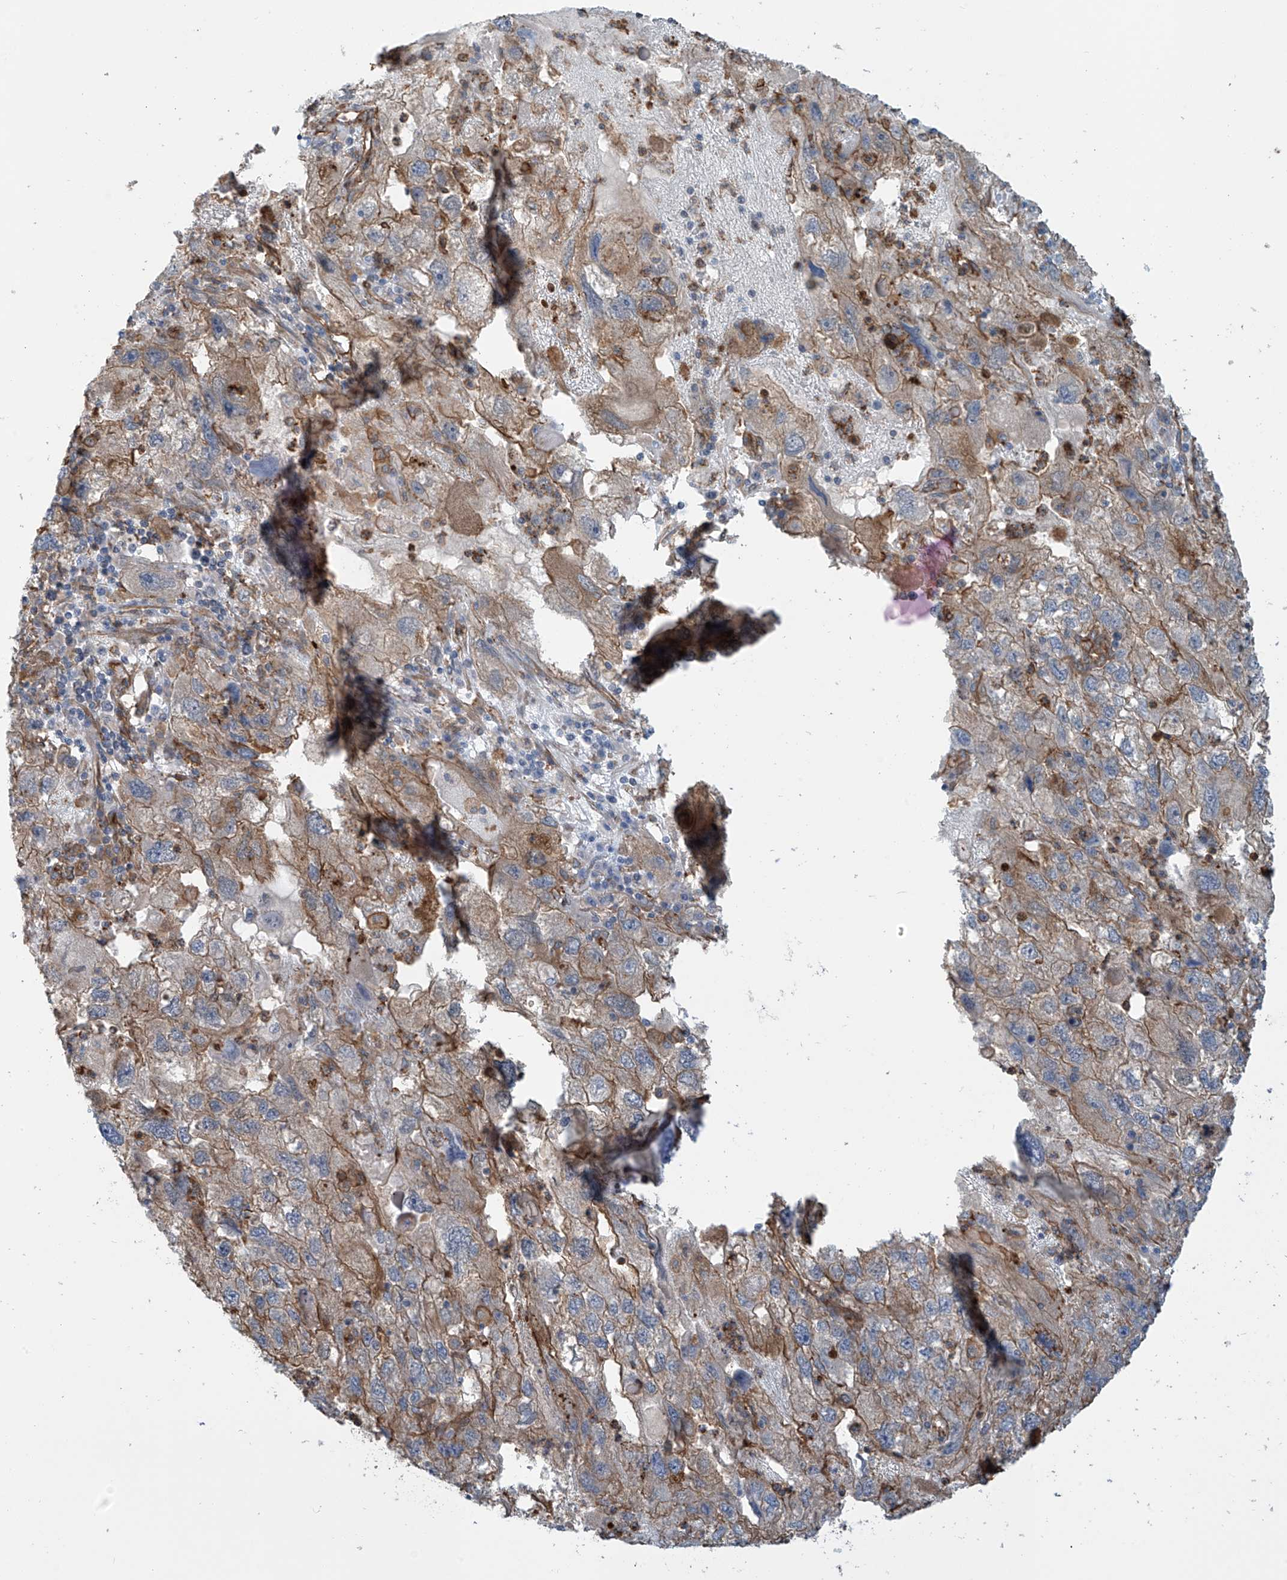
{"staining": {"intensity": "weak", "quantity": "25%-75%", "location": "cytoplasmic/membranous"}, "tissue": "endometrial cancer", "cell_type": "Tumor cells", "image_type": "cancer", "snomed": [{"axis": "morphology", "description": "Adenocarcinoma, NOS"}, {"axis": "topography", "description": "Endometrium"}], "caption": "IHC image of neoplastic tissue: adenocarcinoma (endometrial) stained using immunohistochemistry demonstrates low levels of weak protein expression localized specifically in the cytoplasmic/membranous of tumor cells, appearing as a cytoplasmic/membranous brown color.", "gene": "SLC9A2", "patient": {"sex": "female", "age": 49}}